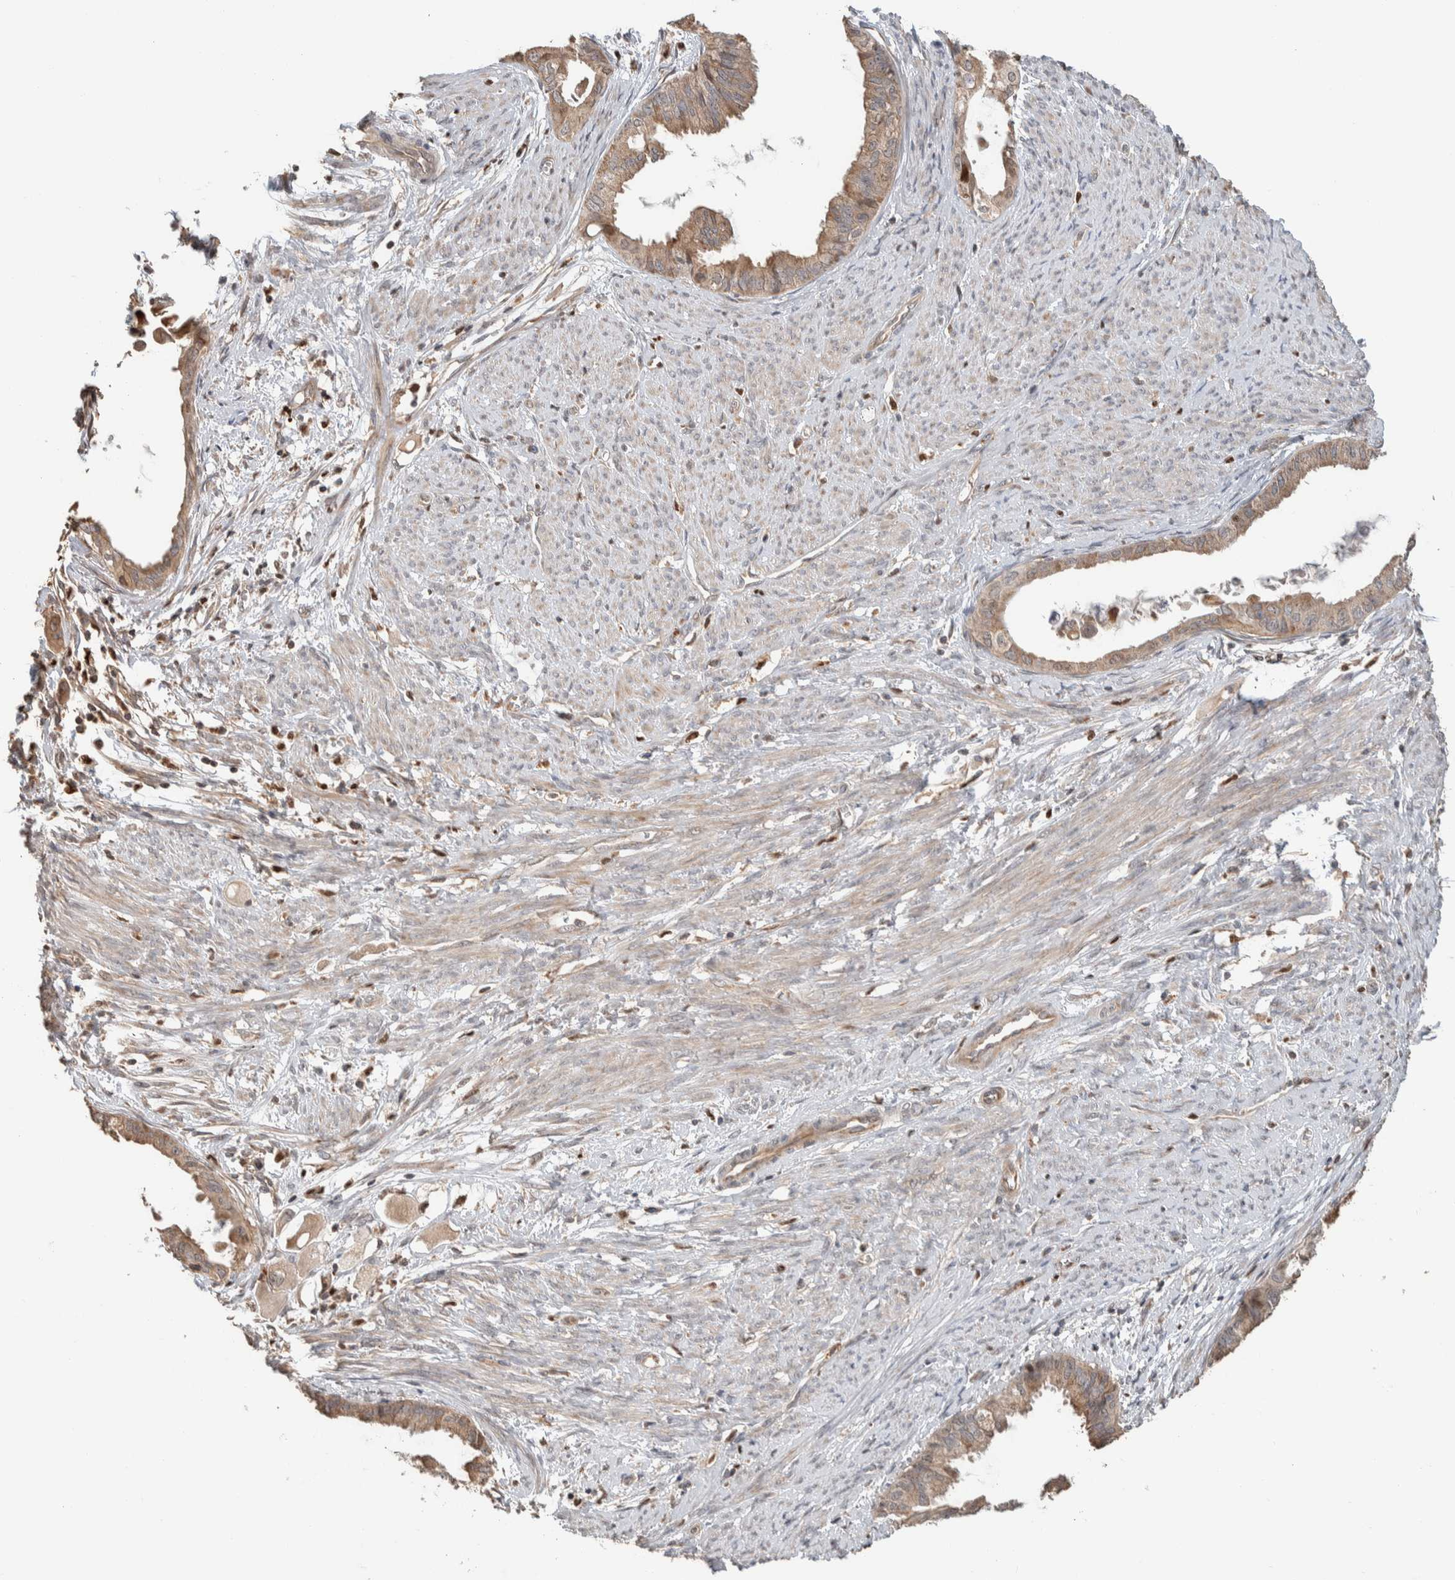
{"staining": {"intensity": "moderate", "quantity": ">75%", "location": "cytoplasmic/membranous"}, "tissue": "cervical cancer", "cell_type": "Tumor cells", "image_type": "cancer", "snomed": [{"axis": "morphology", "description": "Normal tissue, NOS"}, {"axis": "morphology", "description": "Adenocarcinoma, NOS"}, {"axis": "topography", "description": "Cervix"}, {"axis": "topography", "description": "Endometrium"}], "caption": "DAB (3,3'-diaminobenzidine) immunohistochemical staining of cervical cancer shows moderate cytoplasmic/membranous protein staining in approximately >75% of tumor cells.", "gene": "VPS53", "patient": {"sex": "female", "age": 86}}